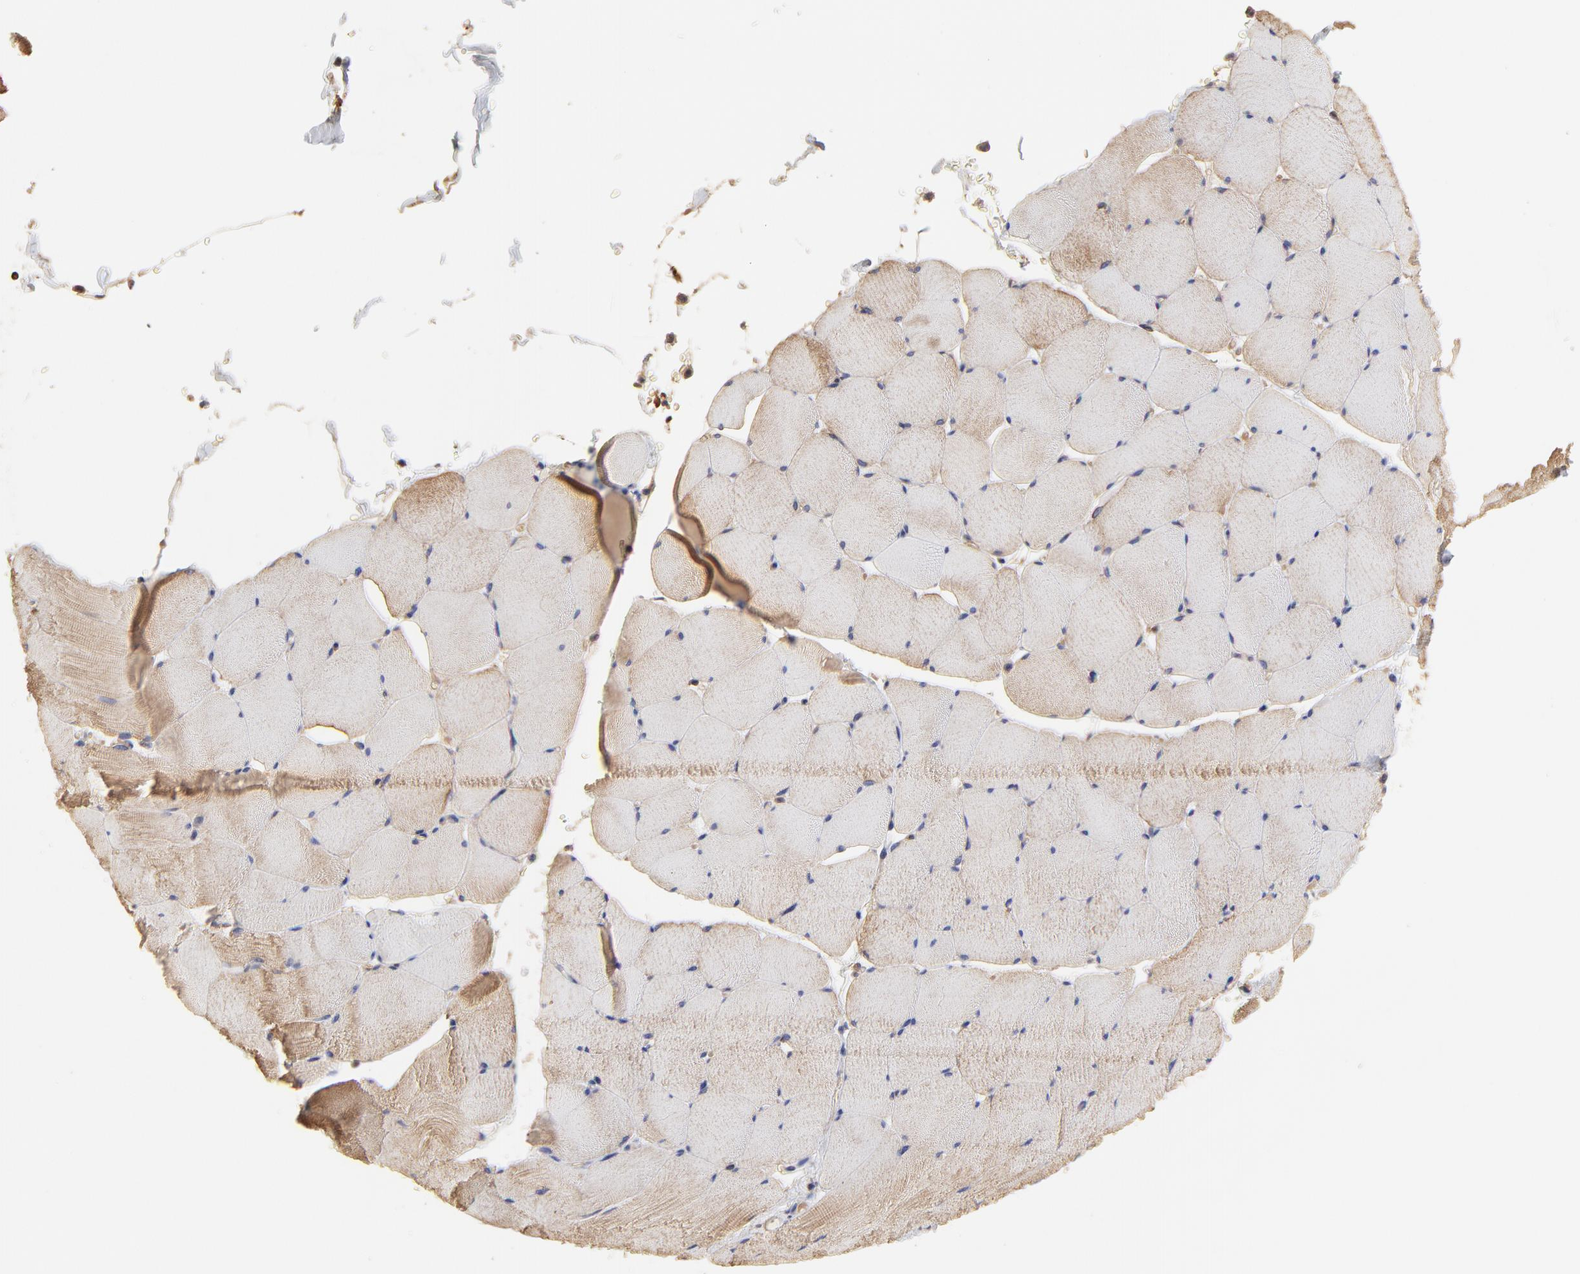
{"staining": {"intensity": "moderate", "quantity": ">75%", "location": "cytoplasmic/membranous"}, "tissue": "skeletal muscle", "cell_type": "Myocytes", "image_type": "normal", "snomed": [{"axis": "morphology", "description": "Normal tissue, NOS"}, {"axis": "topography", "description": "Skeletal muscle"}], "caption": "Human skeletal muscle stained with a protein marker exhibits moderate staining in myocytes.", "gene": "LRCH2", "patient": {"sex": "male", "age": 62}}